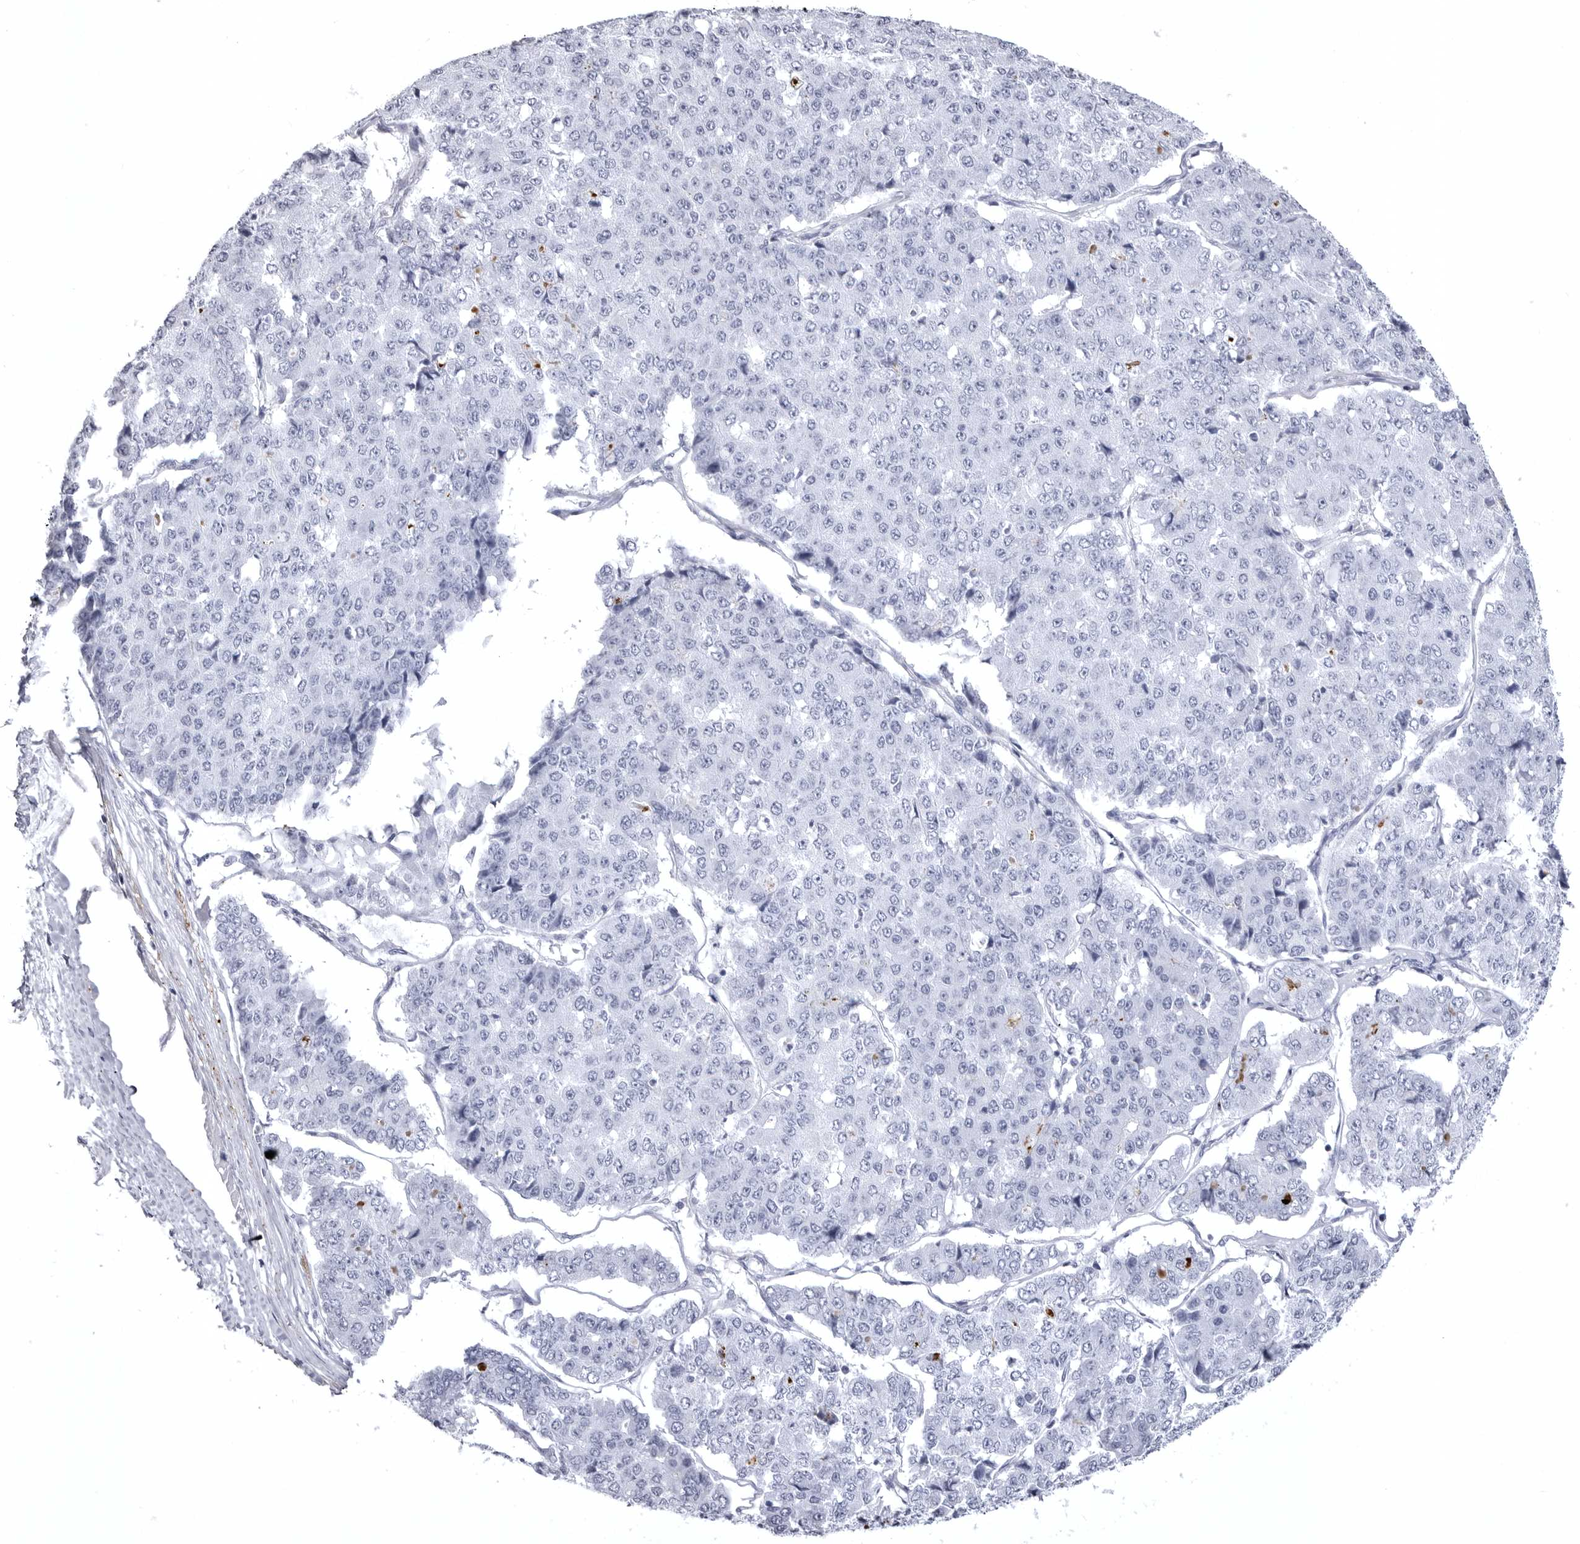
{"staining": {"intensity": "negative", "quantity": "none", "location": "none"}, "tissue": "pancreatic cancer", "cell_type": "Tumor cells", "image_type": "cancer", "snomed": [{"axis": "morphology", "description": "Adenocarcinoma, NOS"}, {"axis": "topography", "description": "Pancreas"}], "caption": "There is no significant expression in tumor cells of pancreatic cancer.", "gene": "COL26A1", "patient": {"sex": "male", "age": 50}}